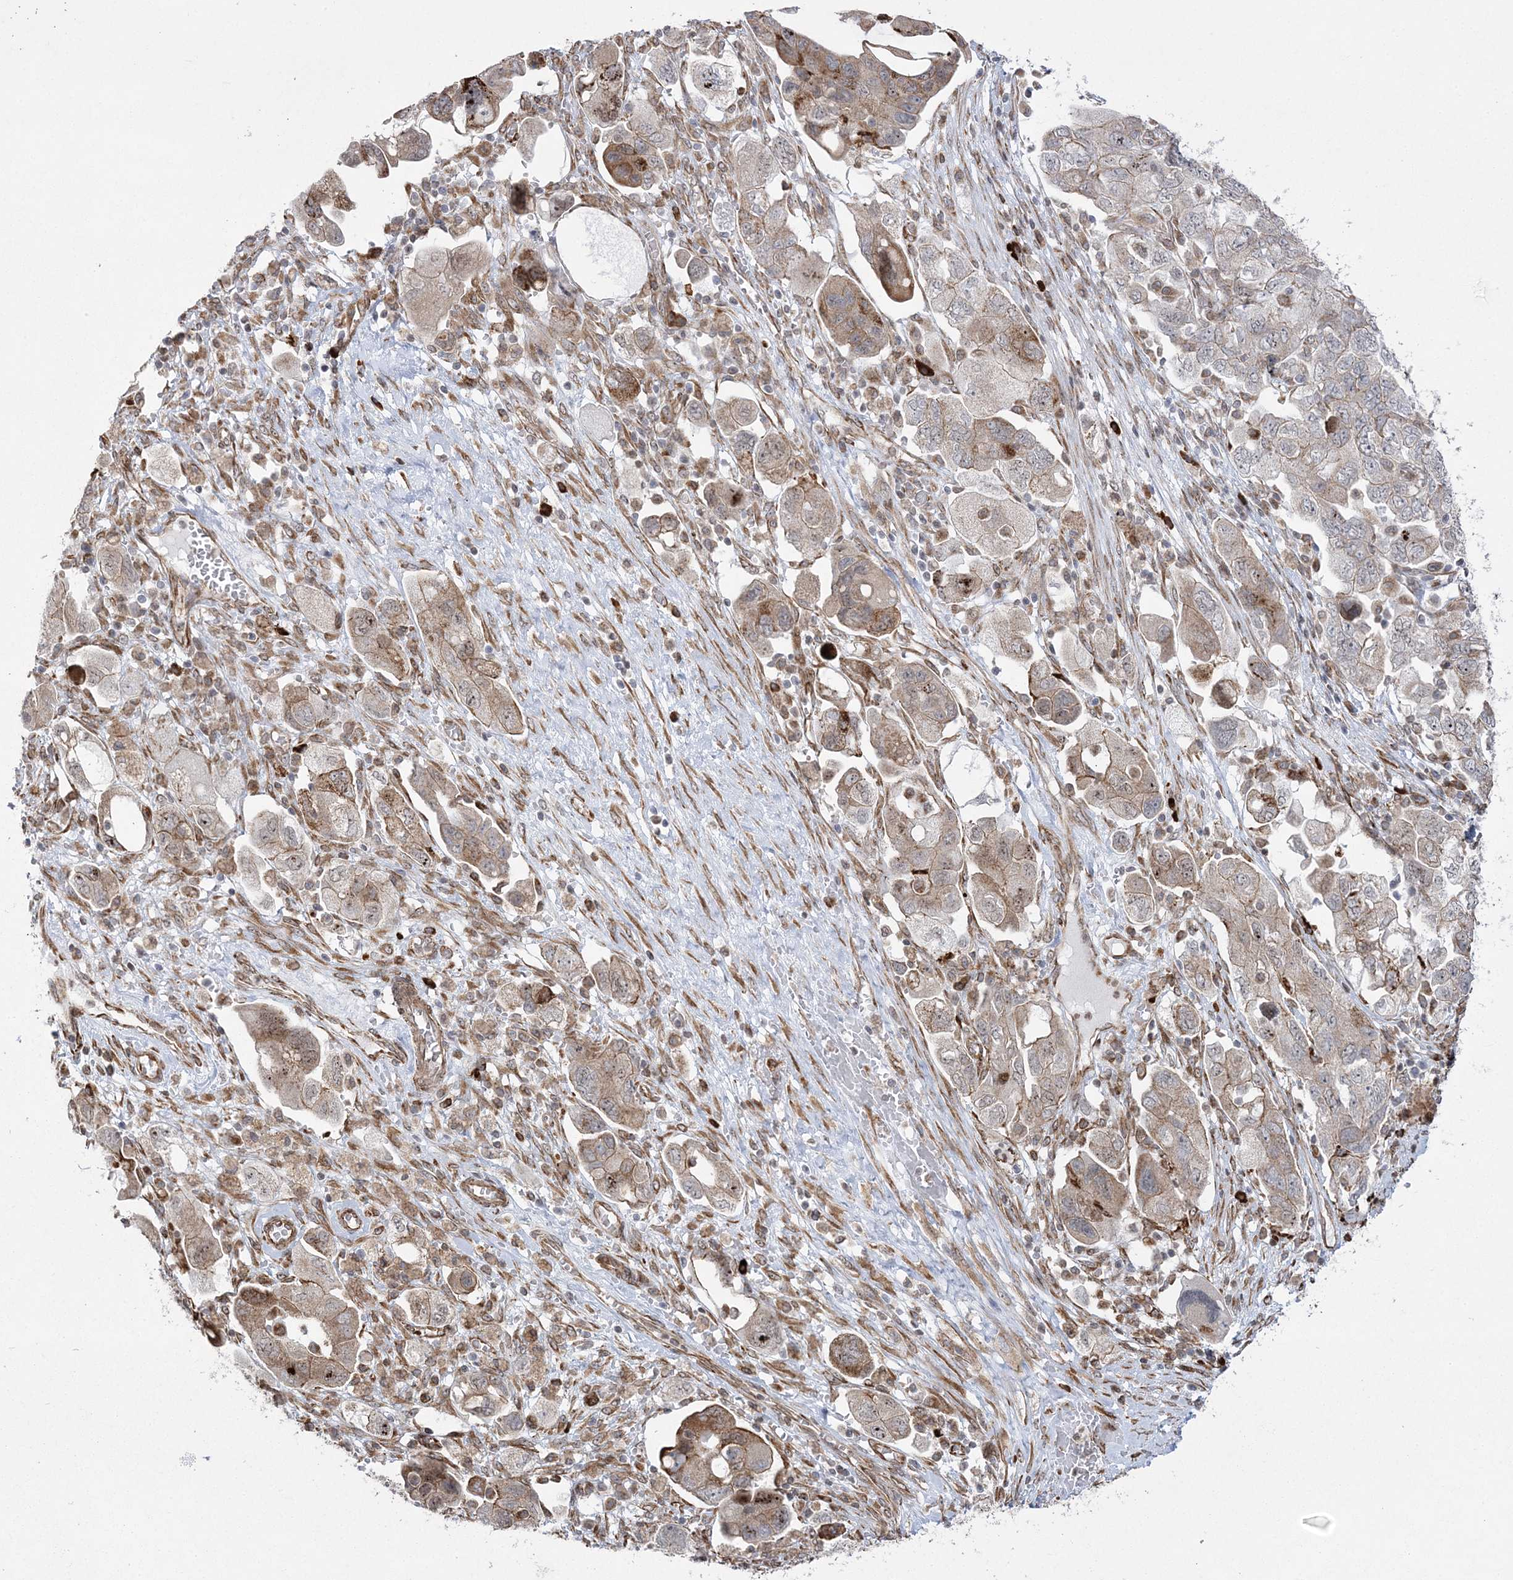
{"staining": {"intensity": "moderate", "quantity": "25%-75%", "location": "cytoplasmic/membranous"}, "tissue": "ovarian cancer", "cell_type": "Tumor cells", "image_type": "cancer", "snomed": [{"axis": "morphology", "description": "Carcinoma, NOS"}, {"axis": "morphology", "description": "Cystadenocarcinoma, serous, NOS"}, {"axis": "topography", "description": "Ovary"}], "caption": "Tumor cells show medium levels of moderate cytoplasmic/membranous positivity in approximately 25%-75% of cells in human carcinoma (ovarian). The staining was performed using DAB (3,3'-diaminobenzidine) to visualize the protein expression in brown, while the nuclei were stained in blue with hematoxylin (Magnification: 20x).", "gene": "EFCAB12", "patient": {"sex": "female", "age": 69}}